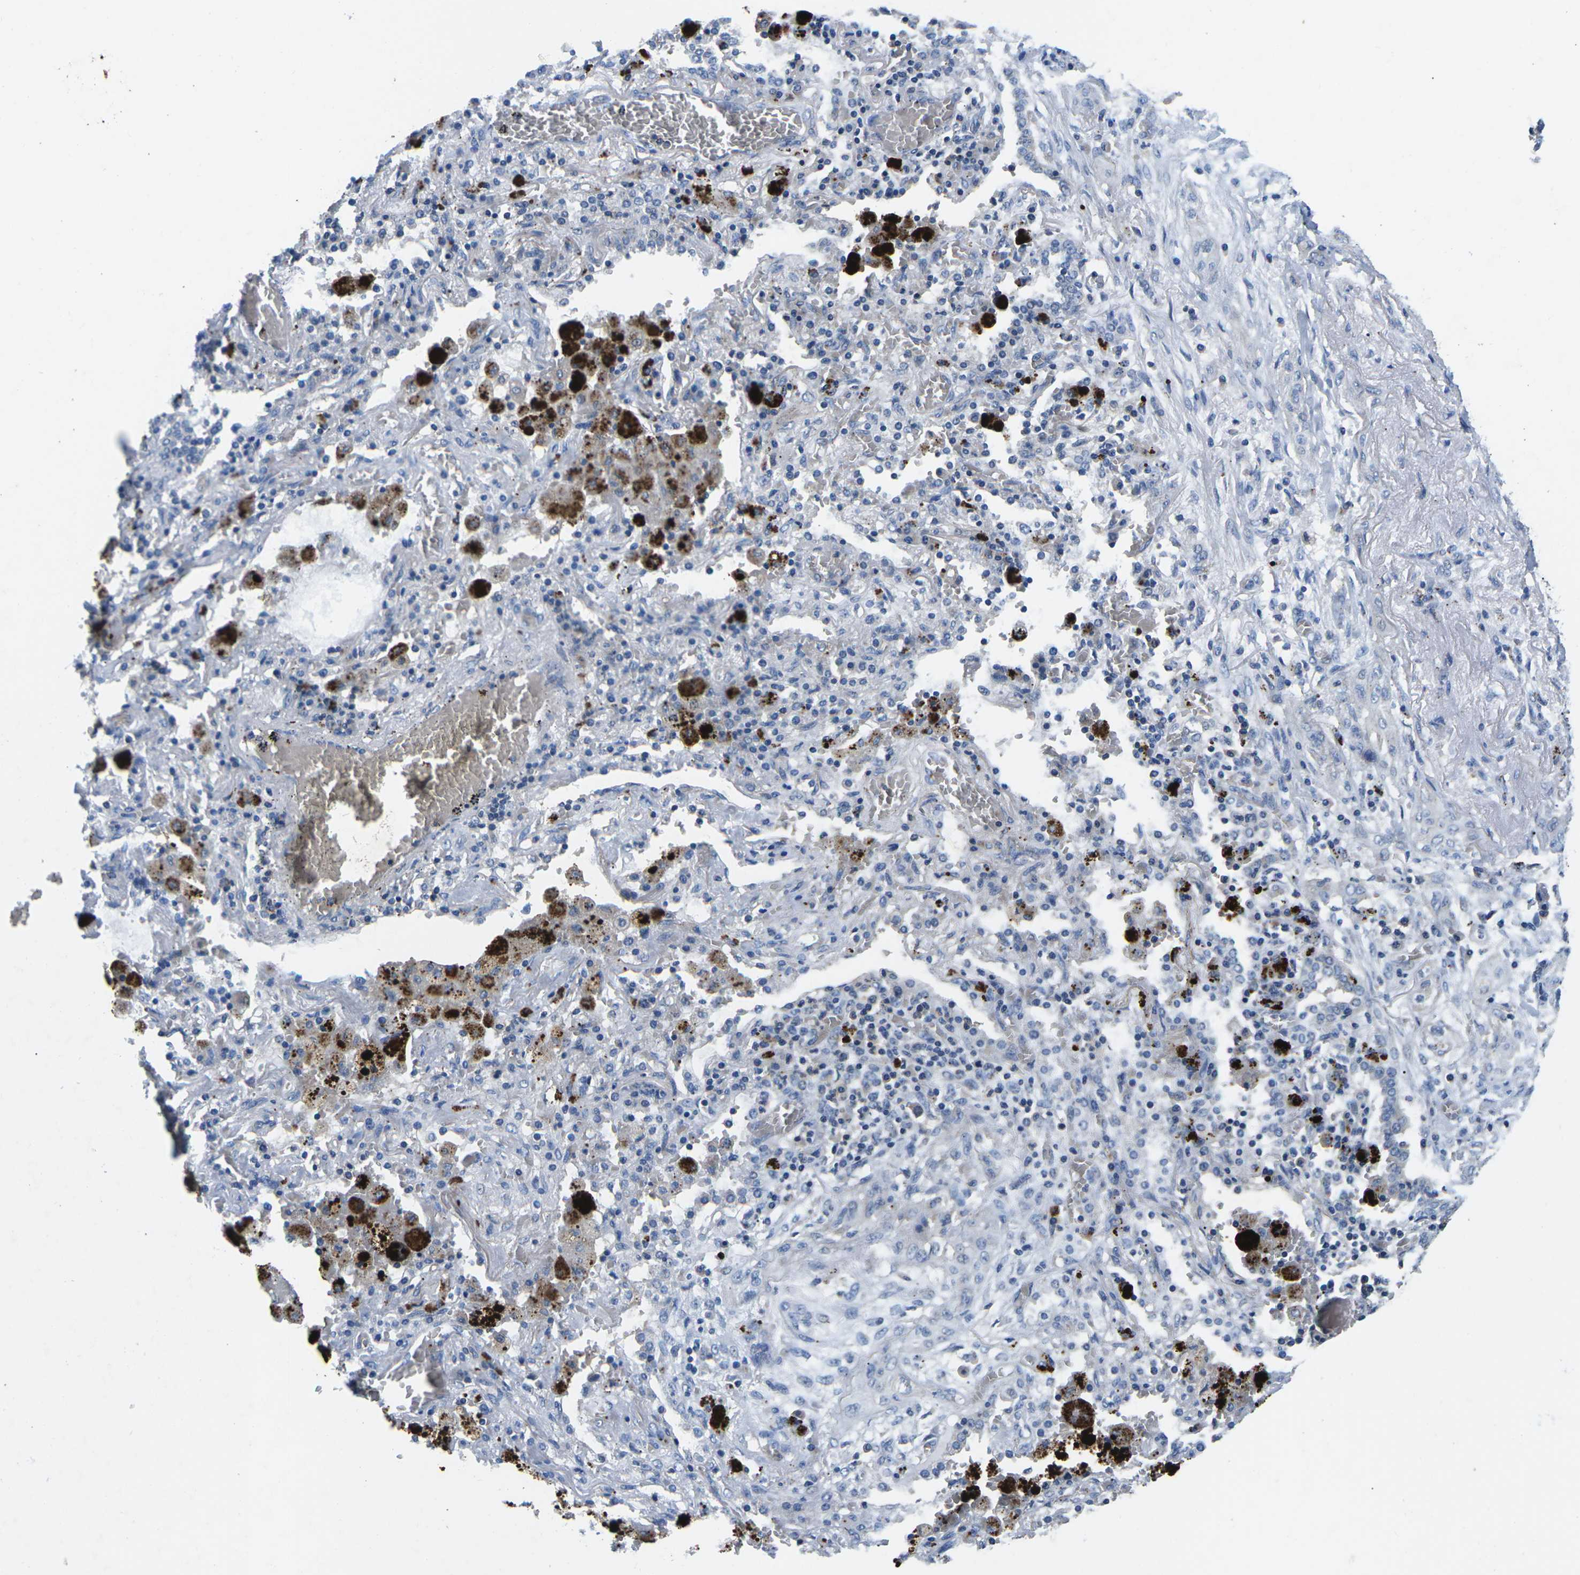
{"staining": {"intensity": "negative", "quantity": "none", "location": "none"}, "tissue": "lung cancer", "cell_type": "Tumor cells", "image_type": "cancer", "snomed": [{"axis": "morphology", "description": "Squamous cell carcinoma, NOS"}, {"axis": "topography", "description": "Lung"}], "caption": "An image of lung cancer (squamous cell carcinoma) stained for a protein demonstrates no brown staining in tumor cells.", "gene": "PDCD6IP", "patient": {"sex": "female", "age": 47}}